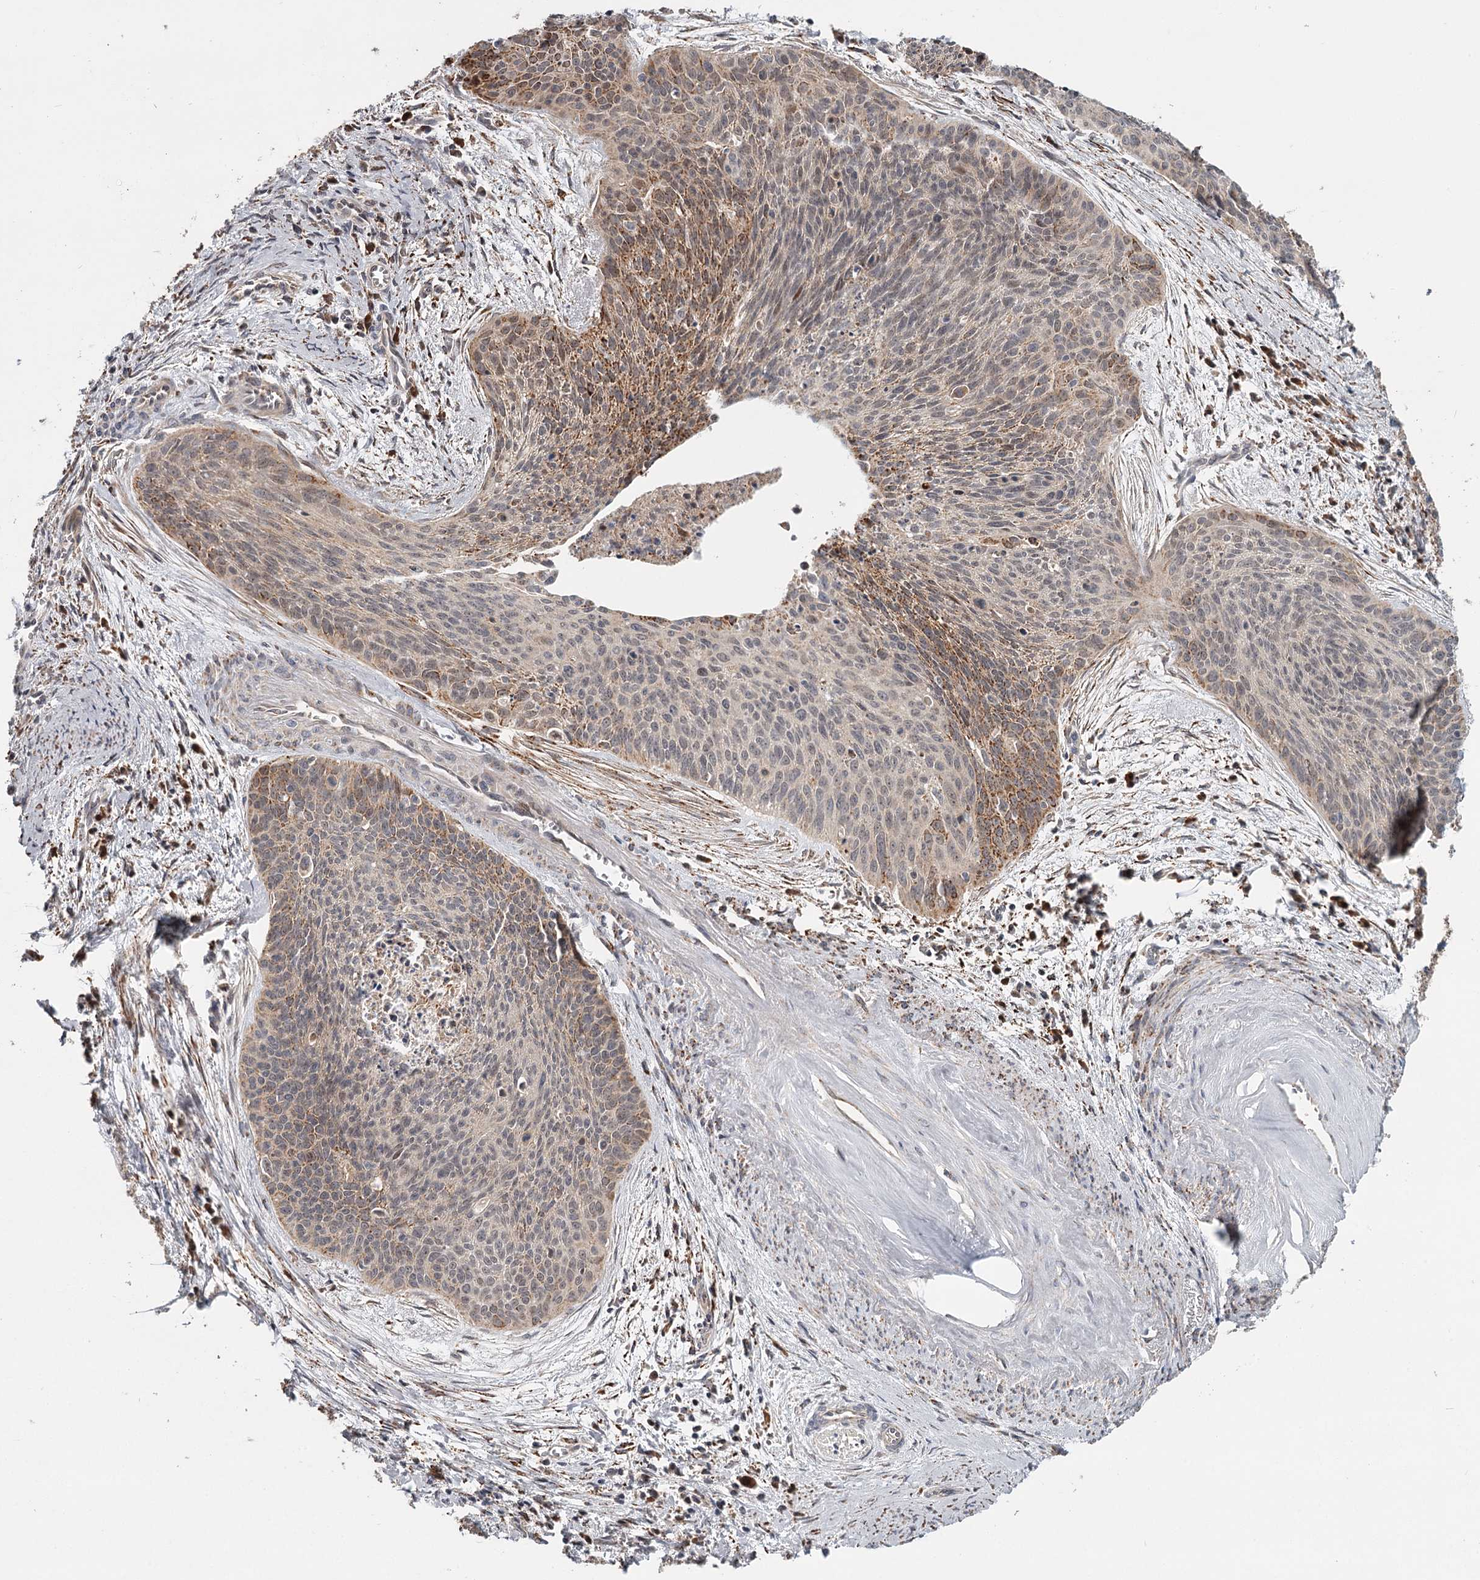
{"staining": {"intensity": "moderate", "quantity": "25%-75%", "location": "cytoplasmic/membranous"}, "tissue": "cervical cancer", "cell_type": "Tumor cells", "image_type": "cancer", "snomed": [{"axis": "morphology", "description": "Squamous cell carcinoma, NOS"}, {"axis": "topography", "description": "Cervix"}], "caption": "Immunohistochemistry (IHC) micrograph of cervical cancer stained for a protein (brown), which demonstrates medium levels of moderate cytoplasmic/membranous expression in about 25%-75% of tumor cells.", "gene": "CDC123", "patient": {"sex": "female", "age": 55}}